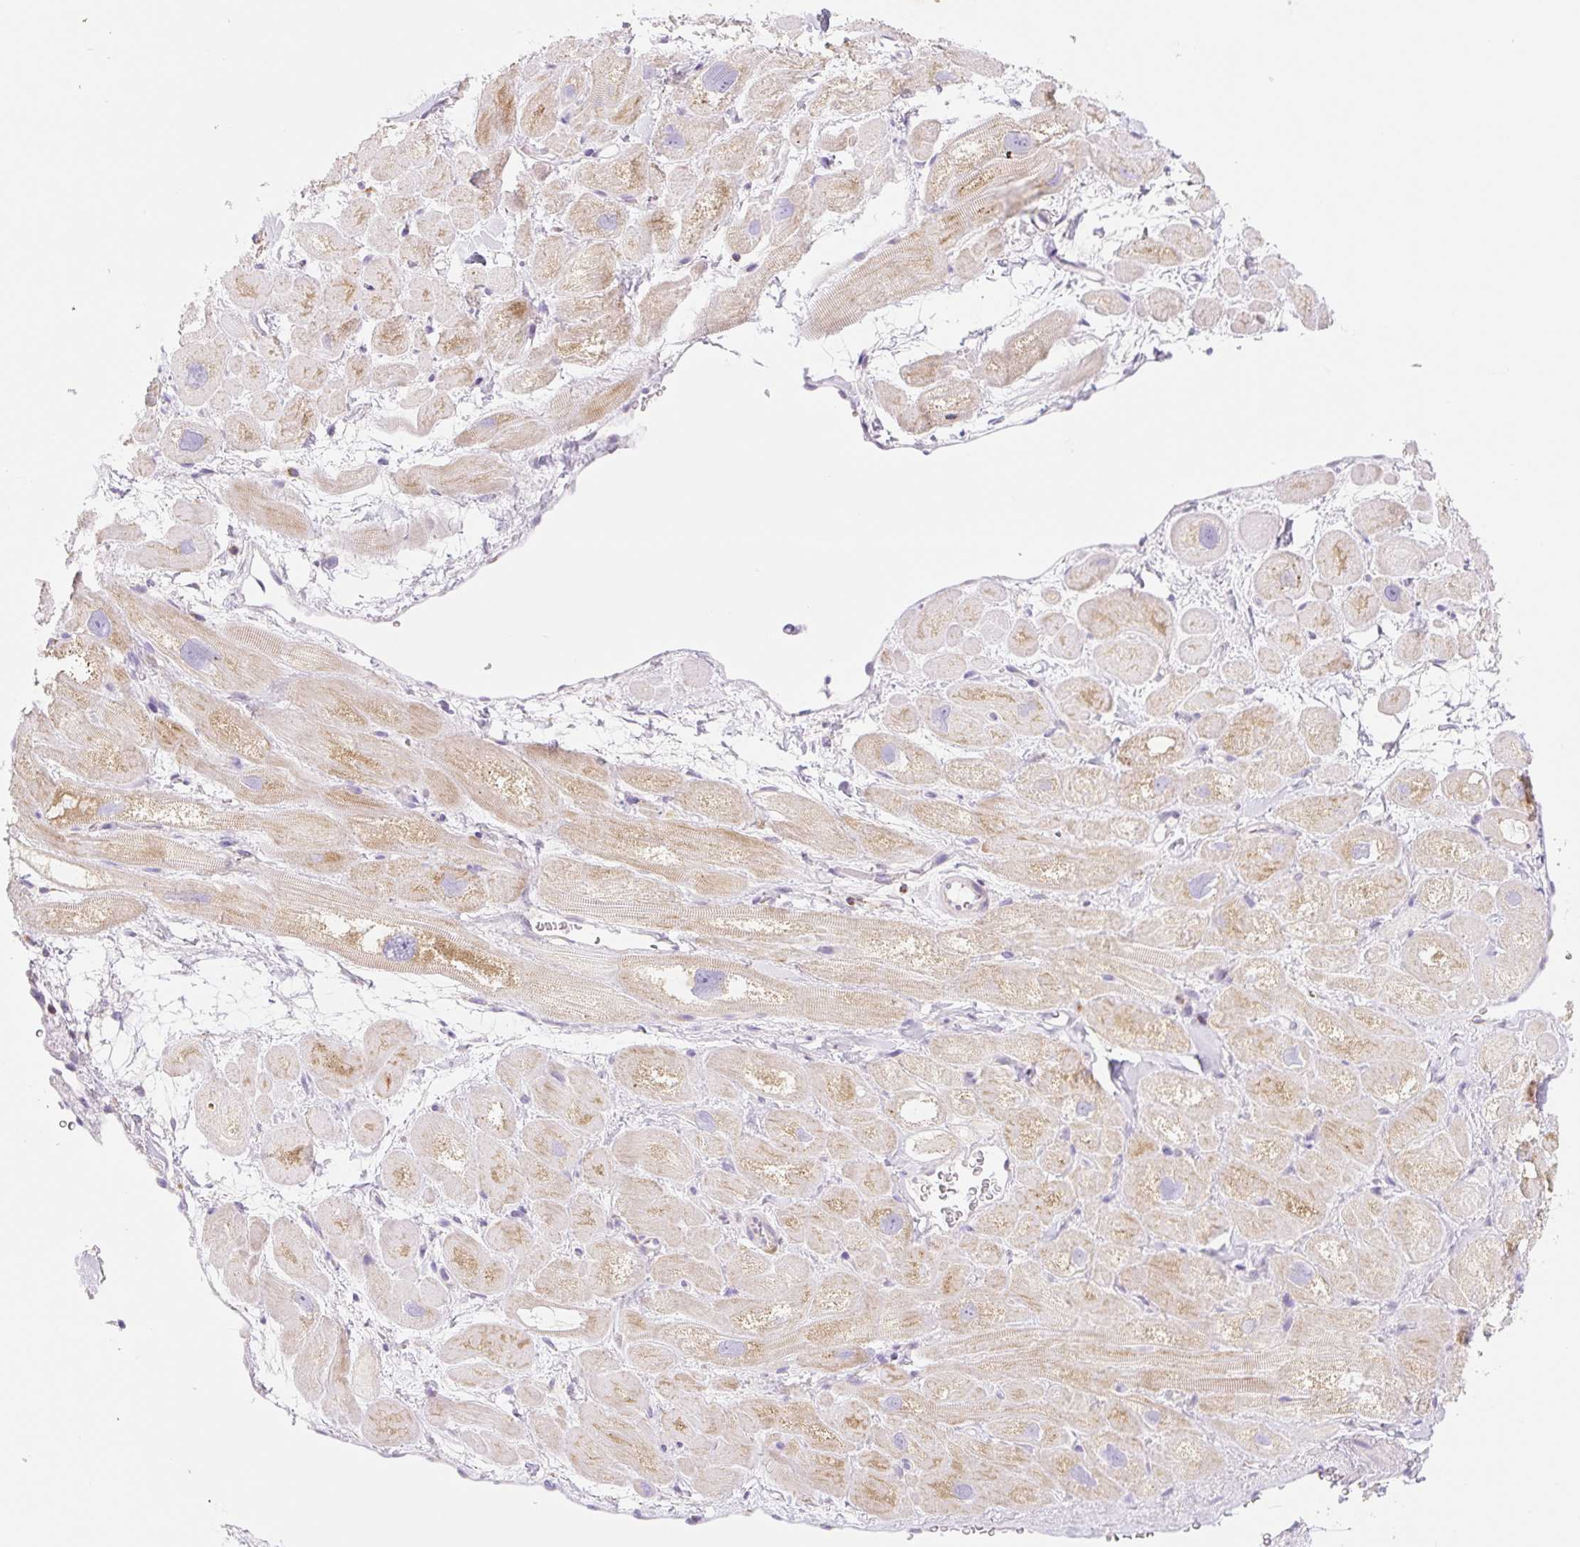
{"staining": {"intensity": "moderate", "quantity": "<25%", "location": "cytoplasmic/membranous"}, "tissue": "heart muscle", "cell_type": "Cardiomyocytes", "image_type": "normal", "snomed": [{"axis": "morphology", "description": "Normal tissue, NOS"}, {"axis": "topography", "description": "Heart"}], "caption": "Cardiomyocytes display low levels of moderate cytoplasmic/membranous staining in approximately <25% of cells in normal human heart muscle. Nuclei are stained in blue.", "gene": "FOCAD", "patient": {"sex": "male", "age": 49}}